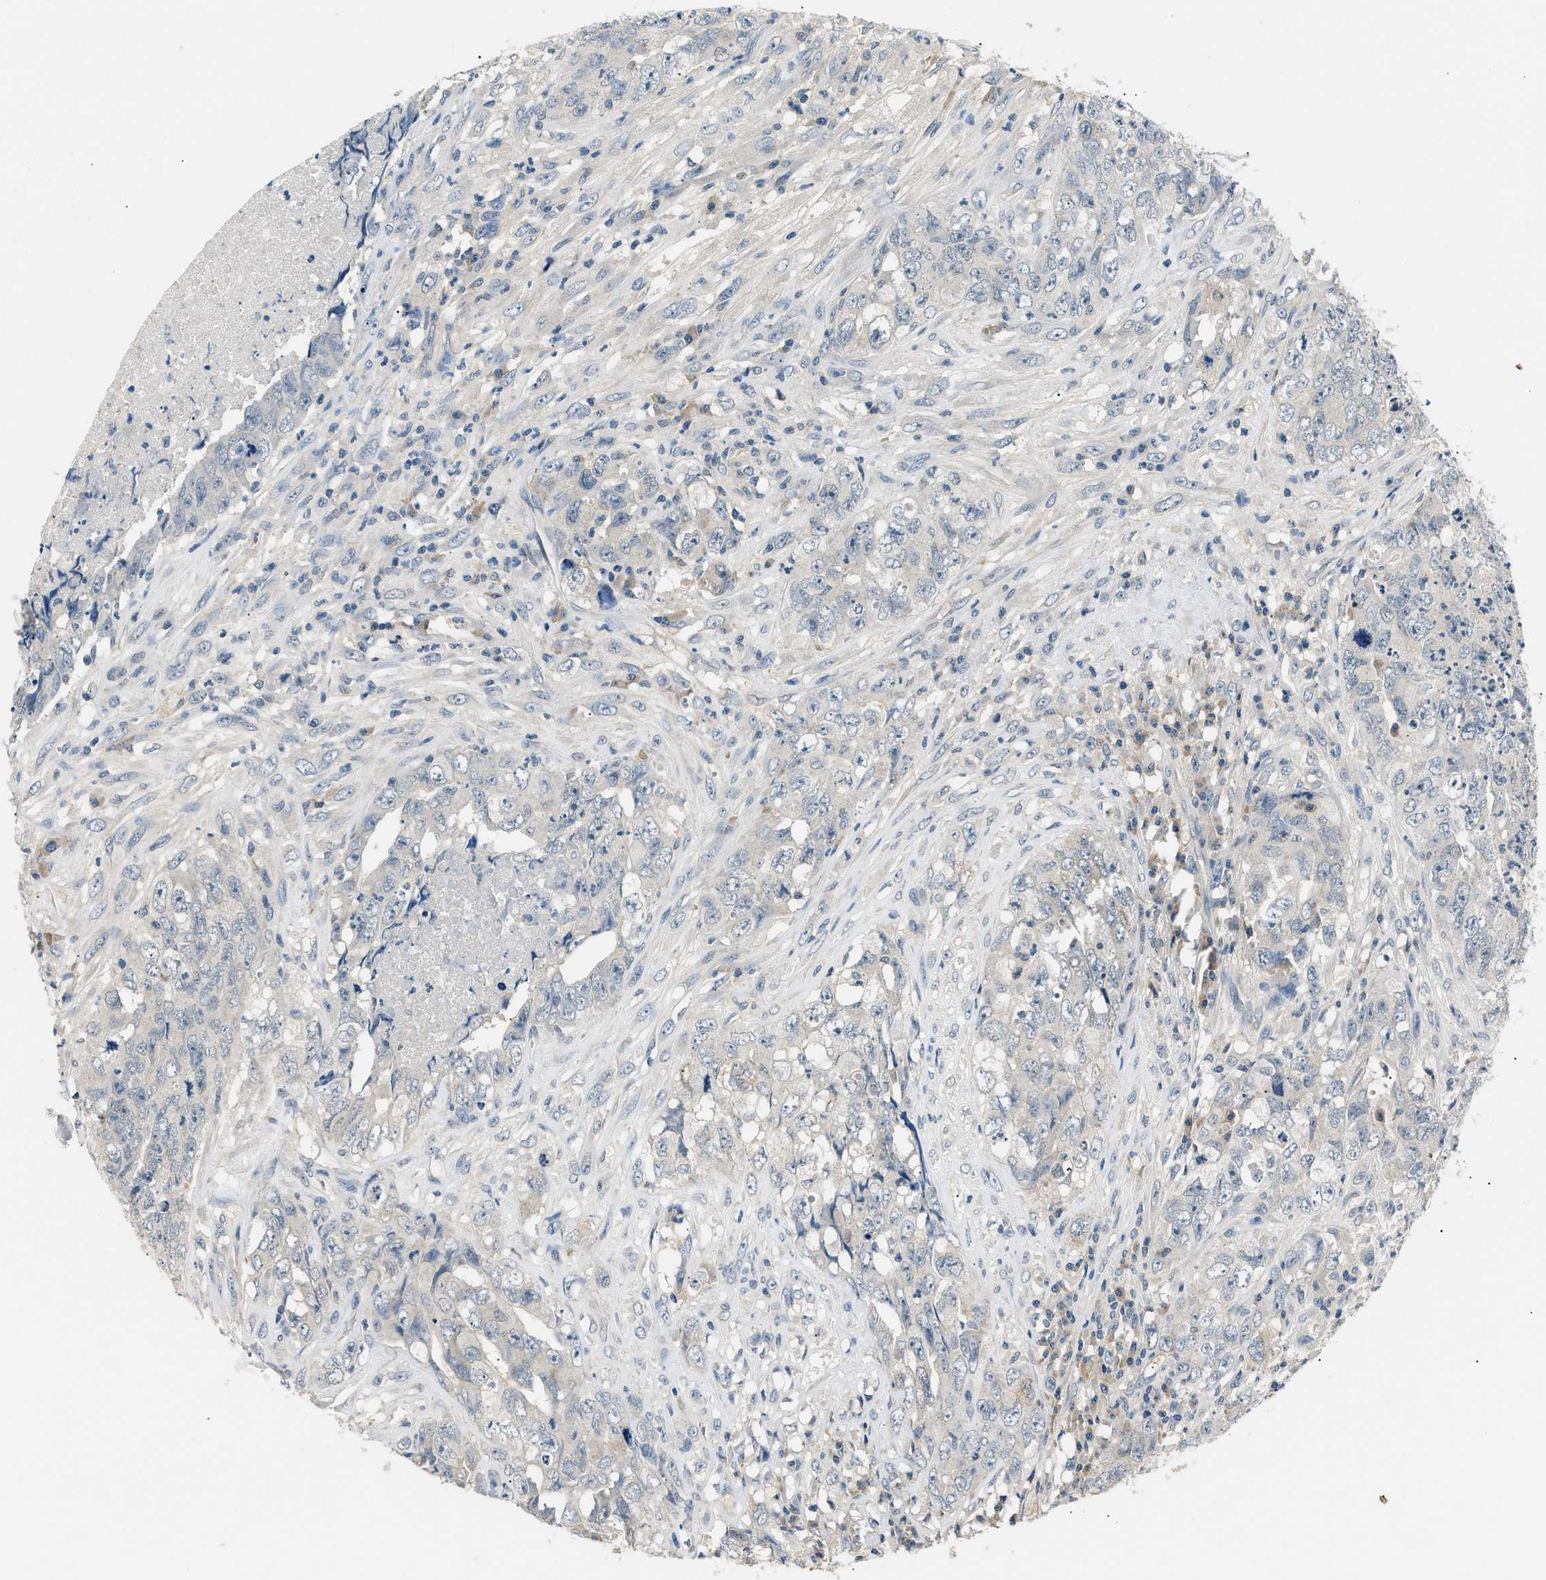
{"staining": {"intensity": "negative", "quantity": "none", "location": "none"}, "tissue": "testis cancer", "cell_type": "Tumor cells", "image_type": "cancer", "snomed": [{"axis": "morphology", "description": "Carcinoma, Embryonal, NOS"}, {"axis": "topography", "description": "Testis"}], "caption": "Human testis embryonal carcinoma stained for a protein using immunohistochemistry (IHC) reveals no expression in tumor cells.", "gene": "INHA", "patient": {"sex": "male", "age": 32}}